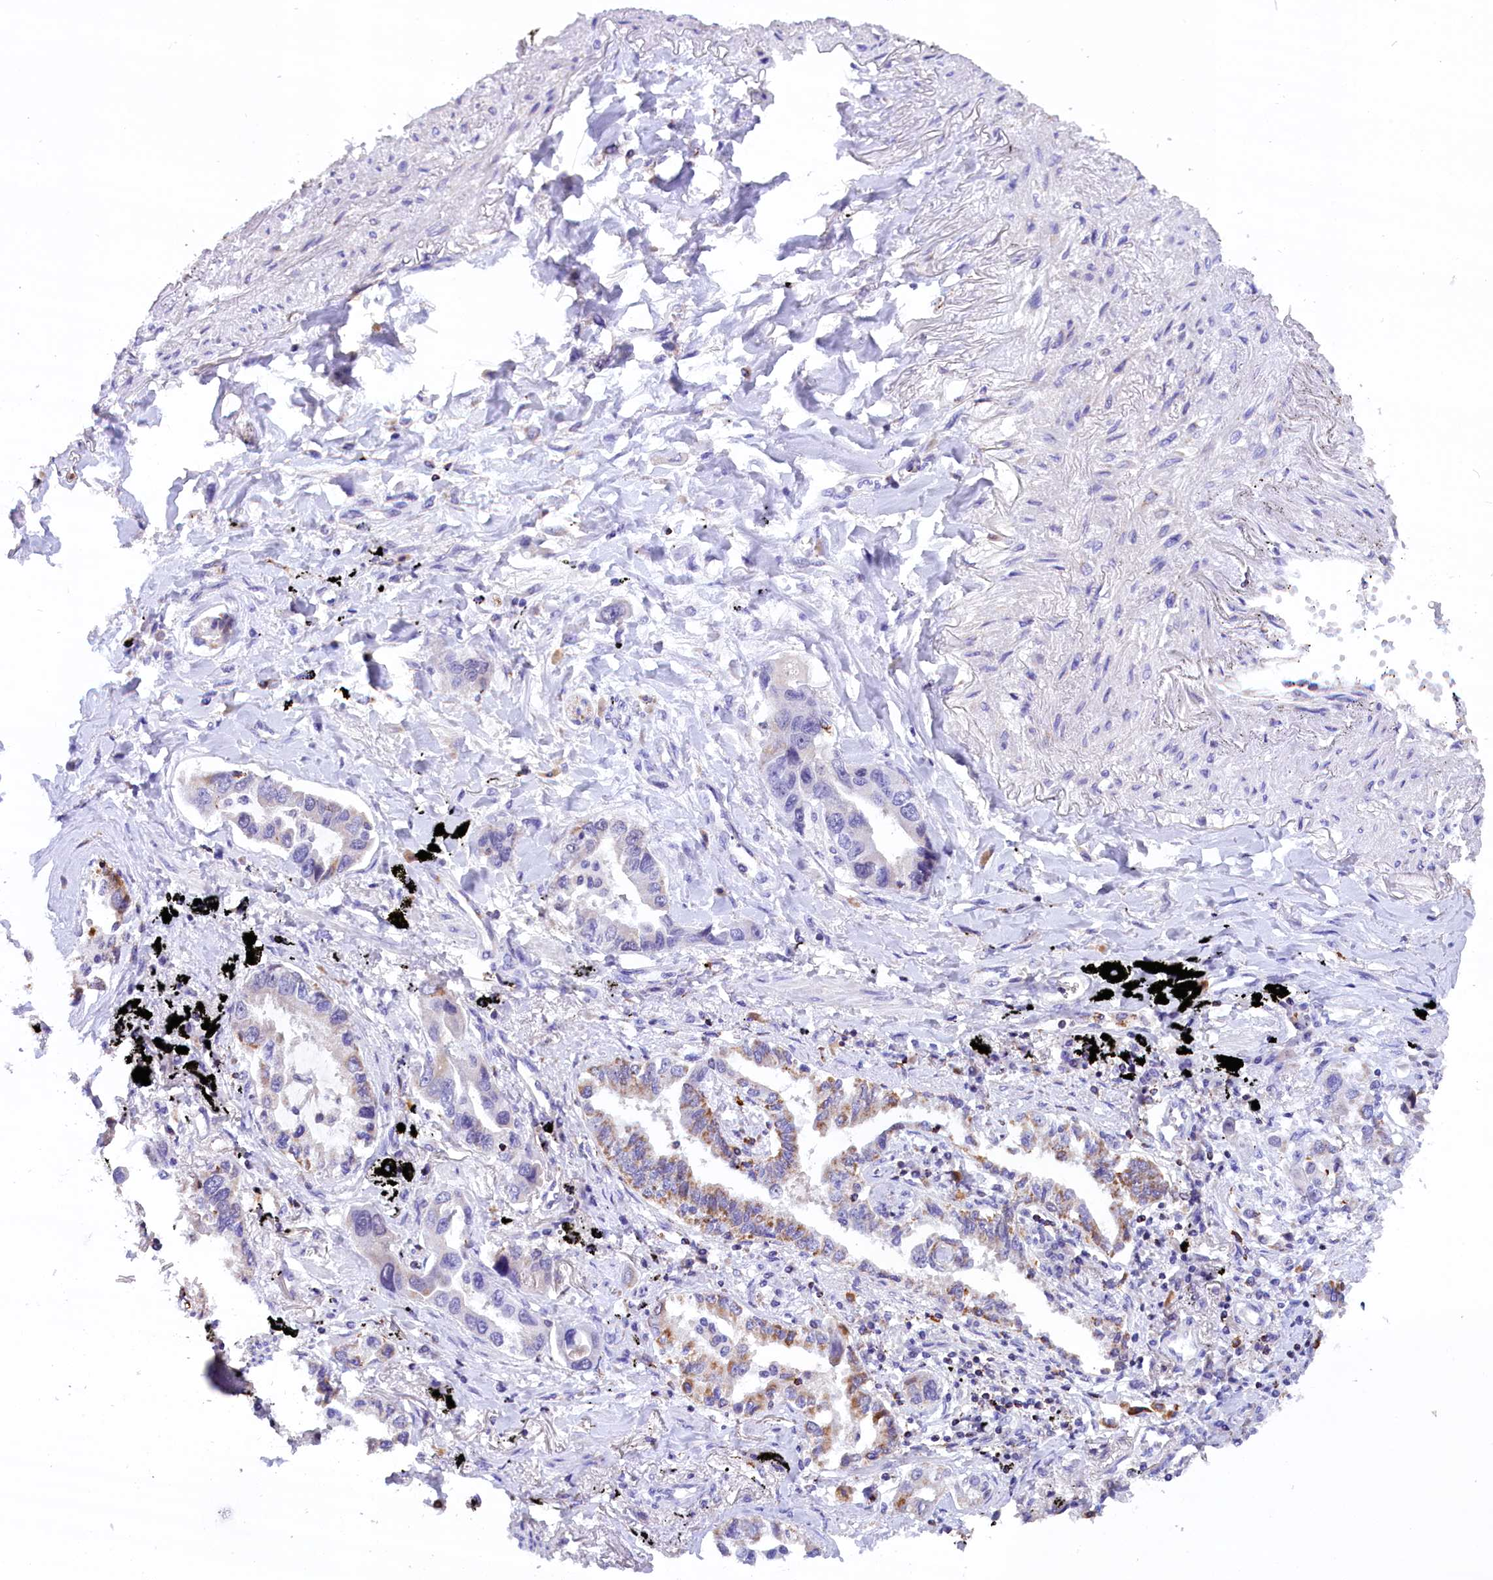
{"staining": {"intensity": "moderate", "quantity": "25%-75%", "location": "cytoplasmic/membranous"}, "tissue": "lung cancer", "cell_type": "Tumor cells", "image_type": "cancer", "snomed": [{"axis": "morphology", "description": "Adenocarcinoma, NOS"}, {"axis": "topography", "description": "Lung"}], "caption": "Lung cancer (adenocarcinoma) stained with a protein marker demonstrates moderate staining in tumor cells.", "gene": "ABAT", "patient": {"sex": "male", "age": 67}}